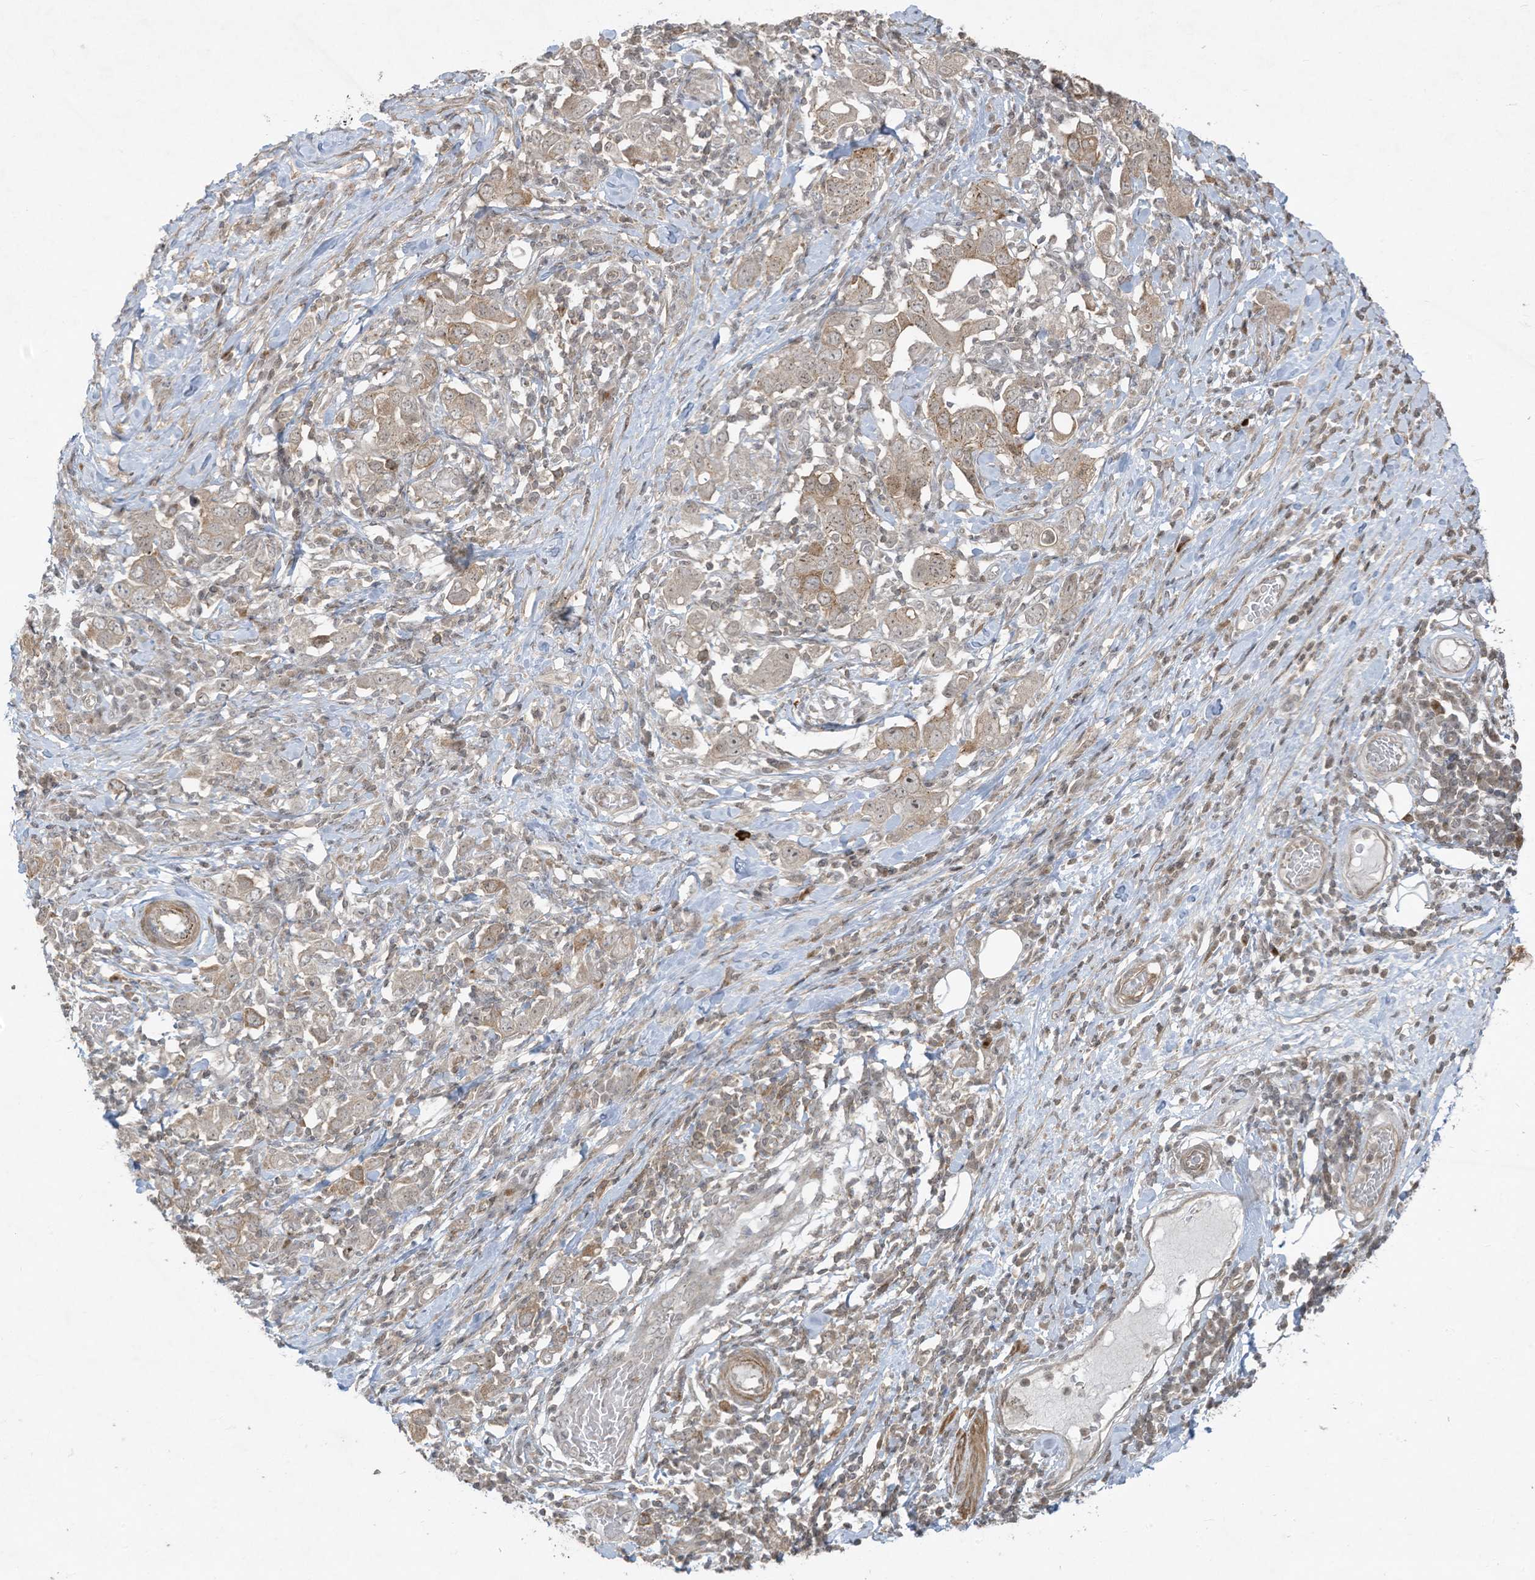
{"staining": {"intensity": "weak", "quantity": "25%-75%", "location": "cytoplasmic/membranous"}, "tissue": "stomach cancer", "cell_type": "Tumor cells", "image_type": "cancer", "snomed": [{"axis": "morphology", "description": "Adenocarcinoma, NOS"}, {"axis": "topography", "description": "Stomach, upper"}], "caption": "Stomach cancer (adenocarcinoma) was stained to show a protein in brown. There is low levels of weak cytoplasmic/membranous expression in about 25%-75% of tumor cells. (DAB (3,3'-diaminobenzidine) IHC, brown staining for protein, blue staining for nuclei).", "gene": "ZNF263", "patient": {"sex": "male", "age": 62}}